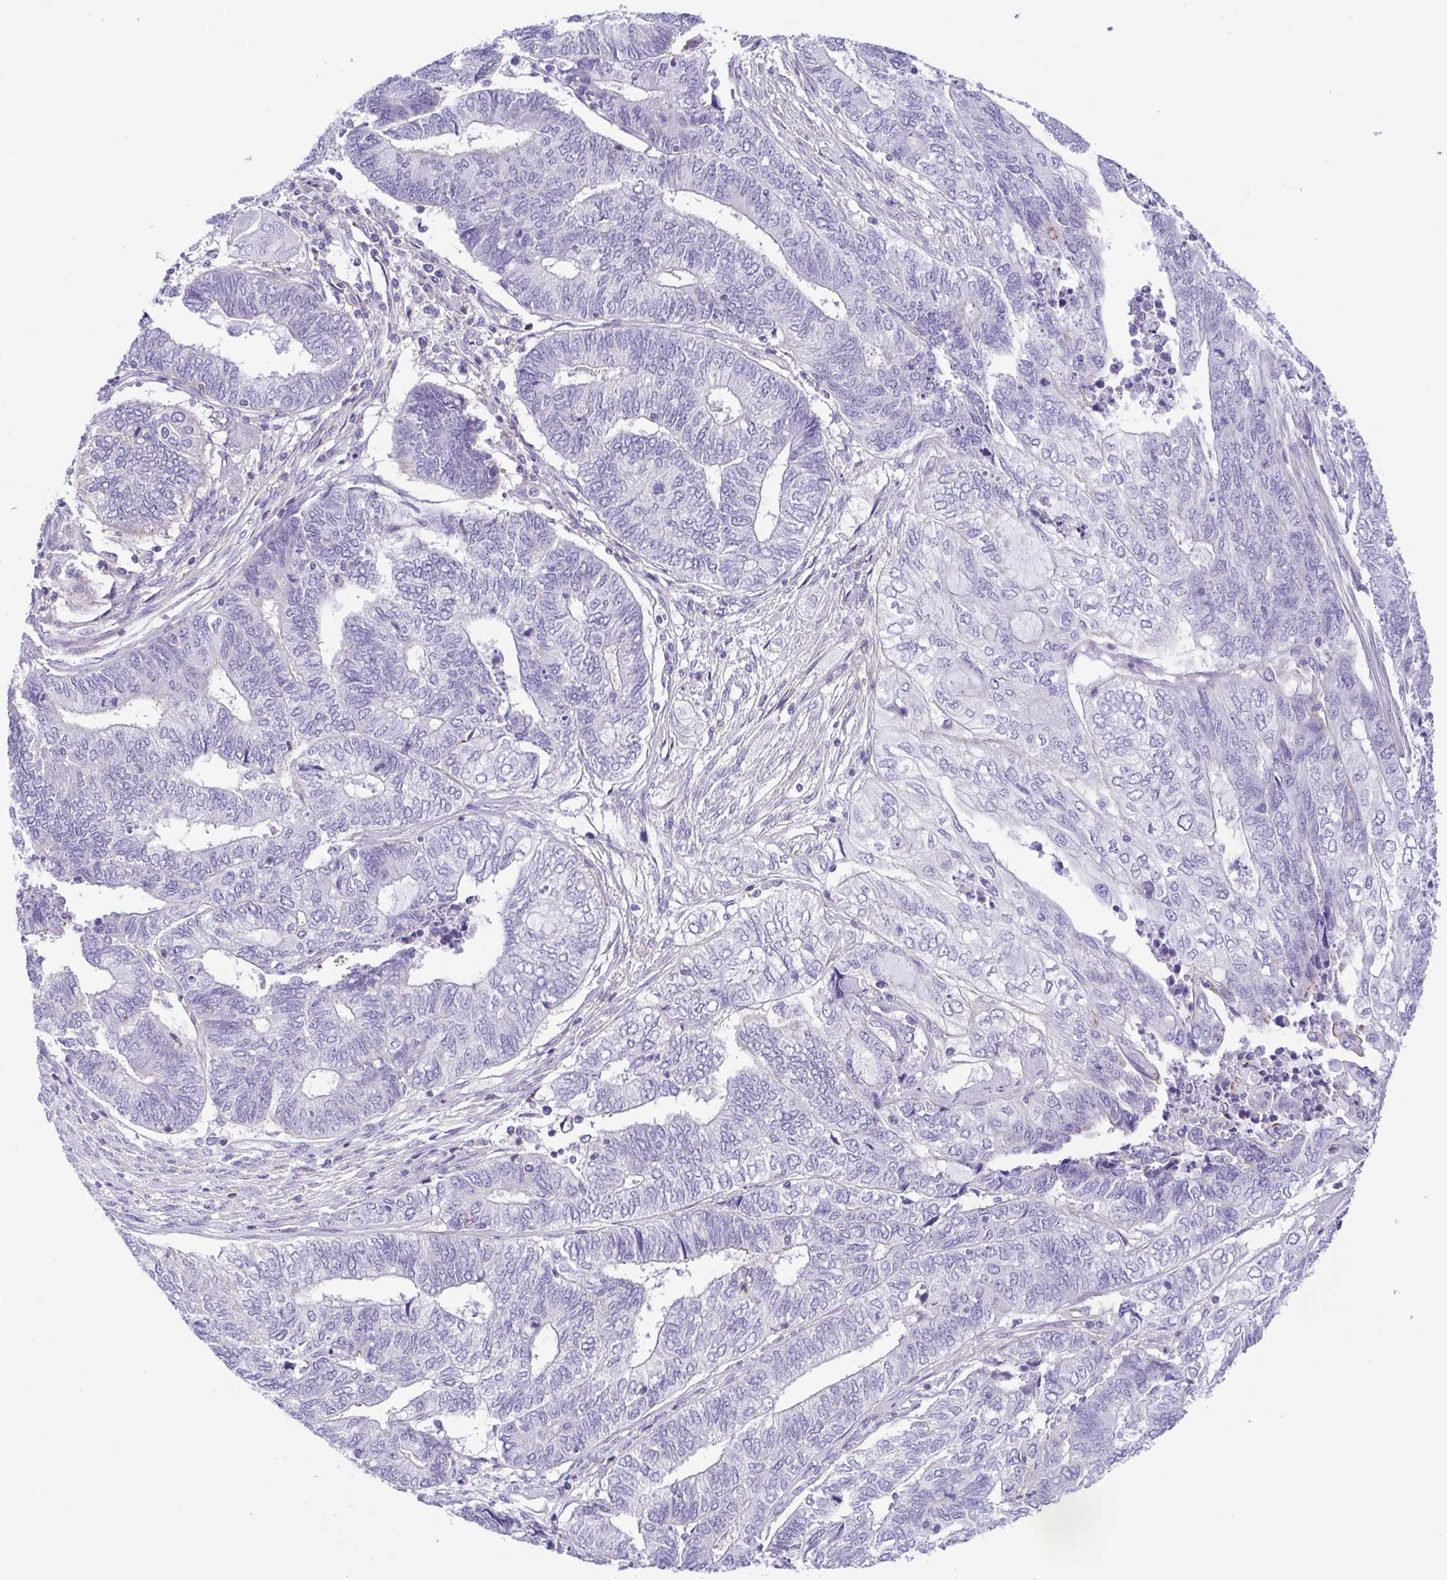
{"staining": {"intensity": "negative", "quantity": "none", "location": "none"}, "tissue": "endometrial cancer", "cell_type": "Tumor cells", "image_type": "cancer", "snomed": [{"axis": "morphology", "description": "Adenocarcinoma, NOS"}, {"axis": "topography", "description": "Uterus"}, {"axis": "topography", "description": "Endometrium"}], "caption": "The micrograph displays no staining of tumor cells in endometrial cancer (adenocarcinoma). (Stains: DAB (3,3'-diaminobenzidine) IHC with hematoxylin counter stain, Microscopy: brightfield microscopy at high magnification).", "gene": "GPR182", "patient": {"sex": "female", "age": 70}}